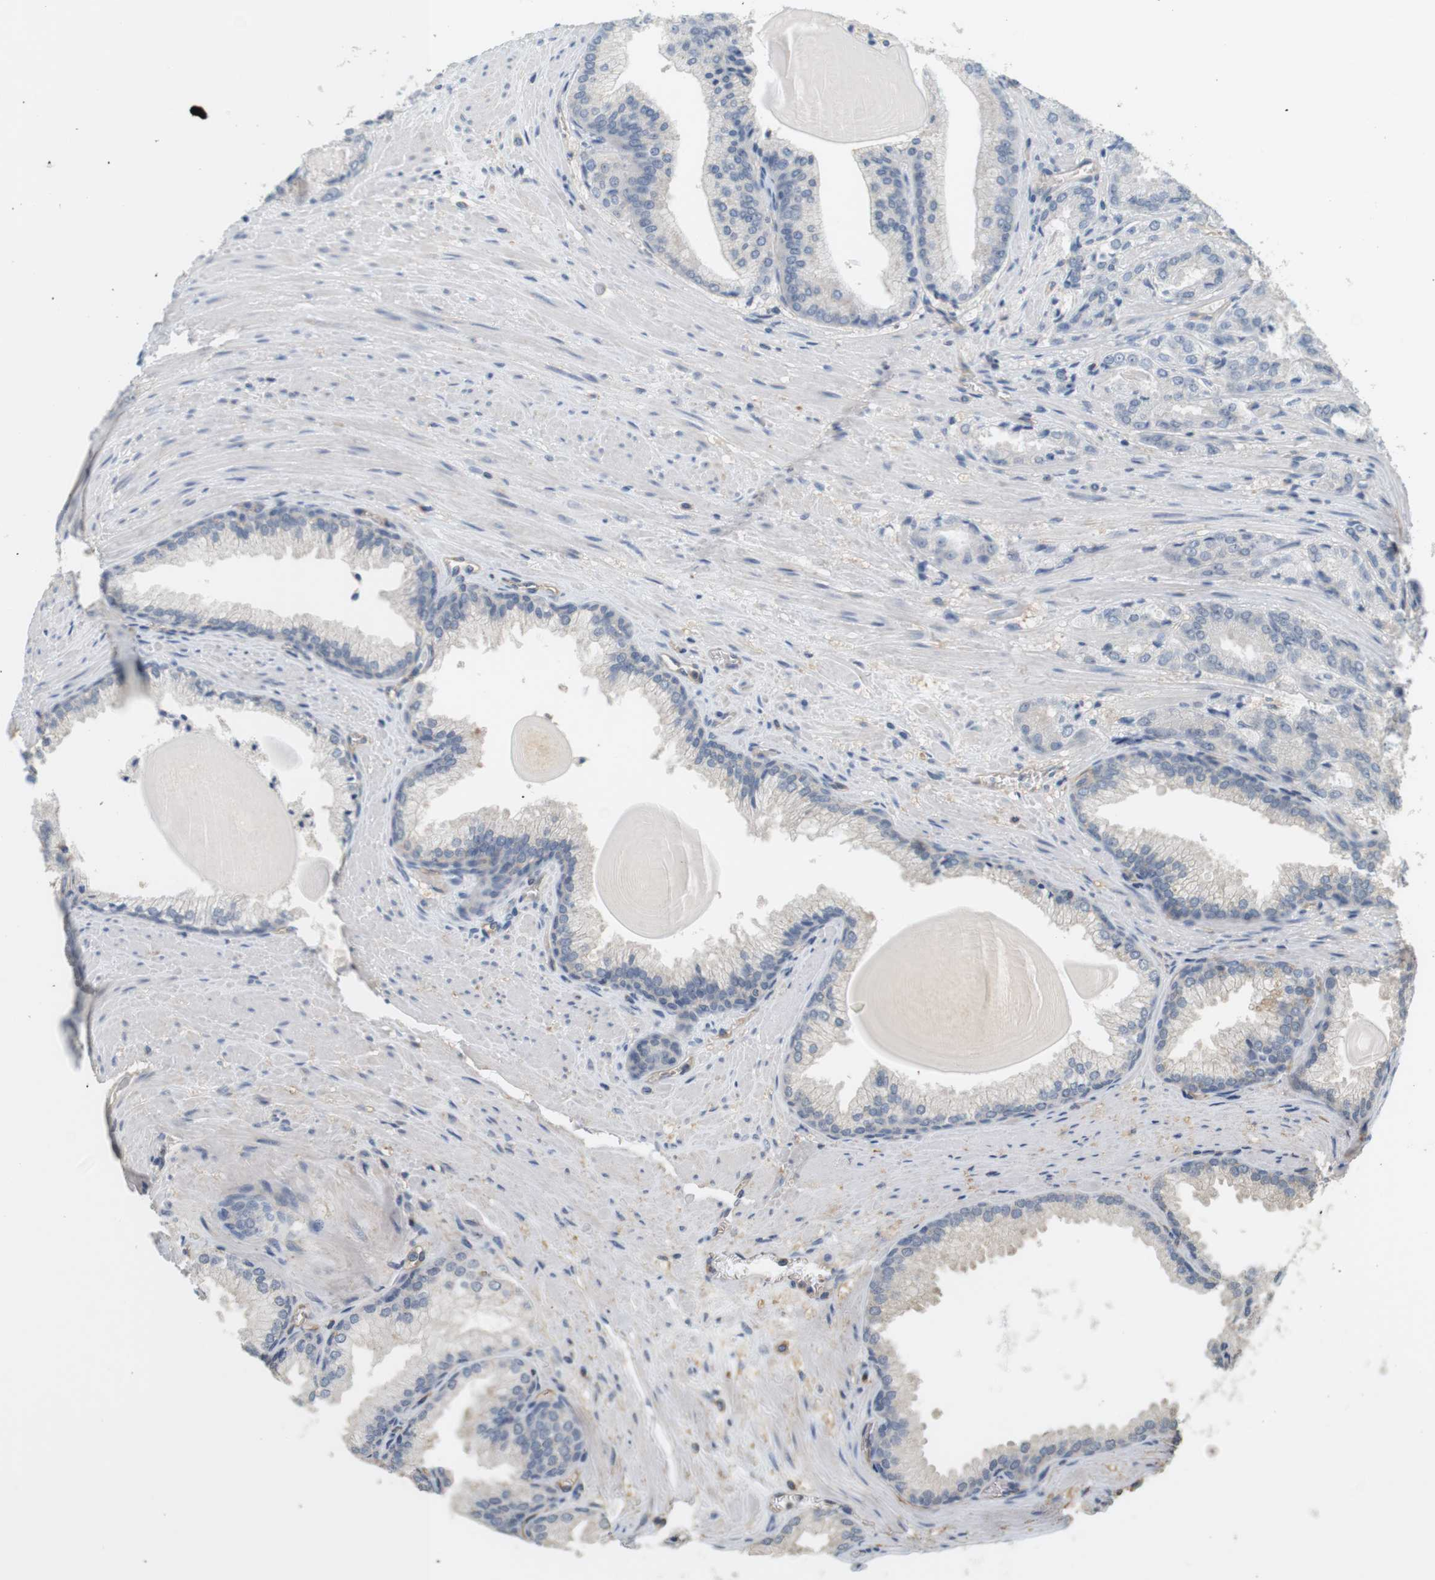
{"staining": {"intensity": "negative", "quantity": "none", "location": "none"}, "tissue": "prostate cancer", "cell_type": "Tumor cells", "image_type": "cancer", "snomed": [{"axis": "morphology", "description": "Adenocarcinoma, Low grade"}, {"axis": "topography", "description": "Prostate"}], "caption": "IHC image of neoplastic tissue: human adenocarcinoma (low-grade) (prostate) stained with DAB (3,3'-diaminobenzidine) exhibits no significant protein expression in tumor cells.", "gene": "OSR1", "patient": {"sex": "male", "age": 59}}